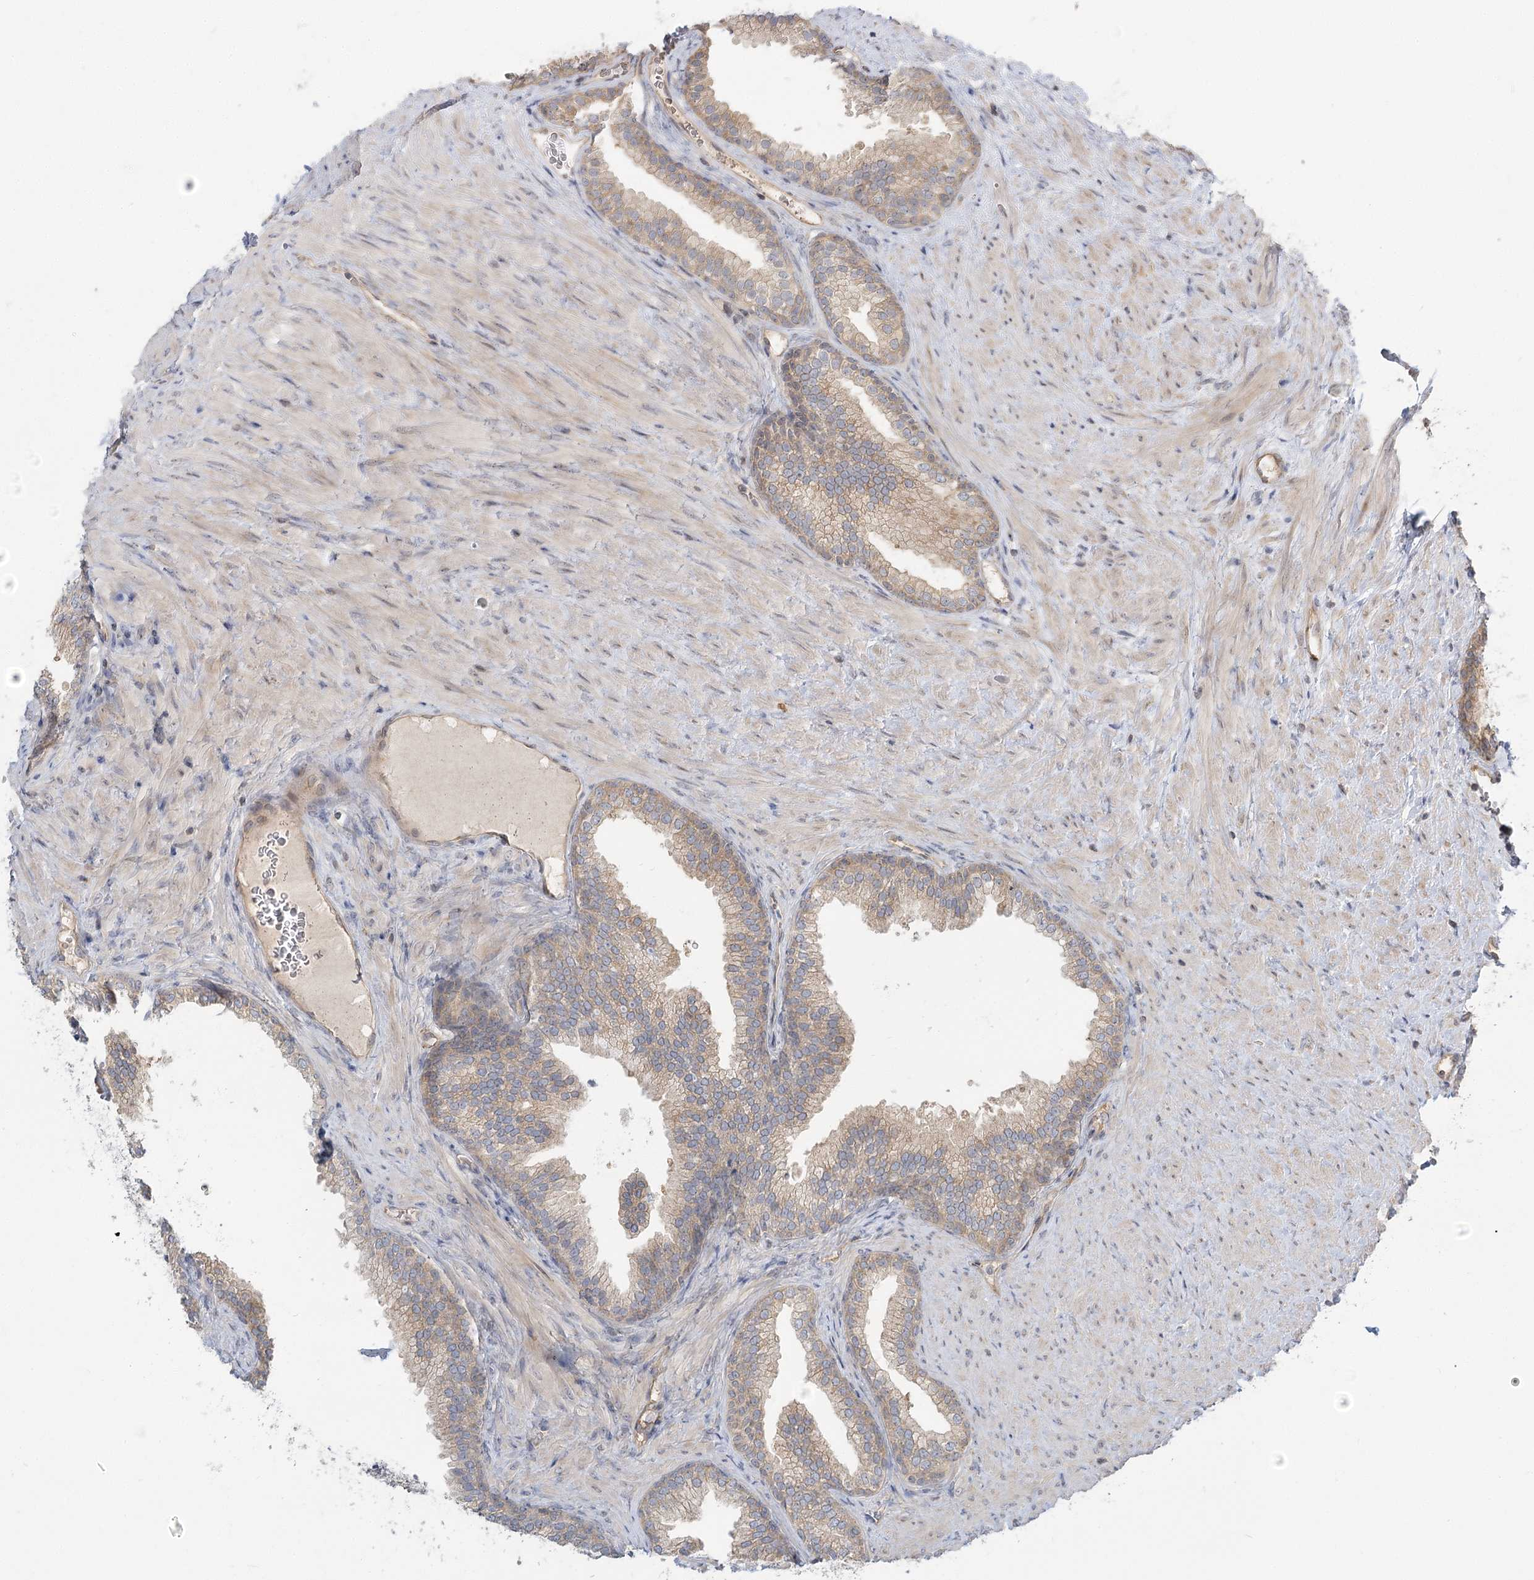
{"staining": {"intensity": "weak", "quantity": "25%-75%", "location": "cytoplasmic/membranous"}, "tissue": "prostate", "cell_type": "Glandular cells", "image_type": "normal", "snomed": [{"axis": "morphology", "description": "Normal tissue, NOS"}, {"axis": "topography", "description": "Prostate"}], "caption": "Glandular cells exhibit low levels of weak cytoplasmic/membranous staining in approximately 25%-75% of cells in benign prostate.", "gene": "GUCY2C", "patient": {"sex": "male", "age": 76}}